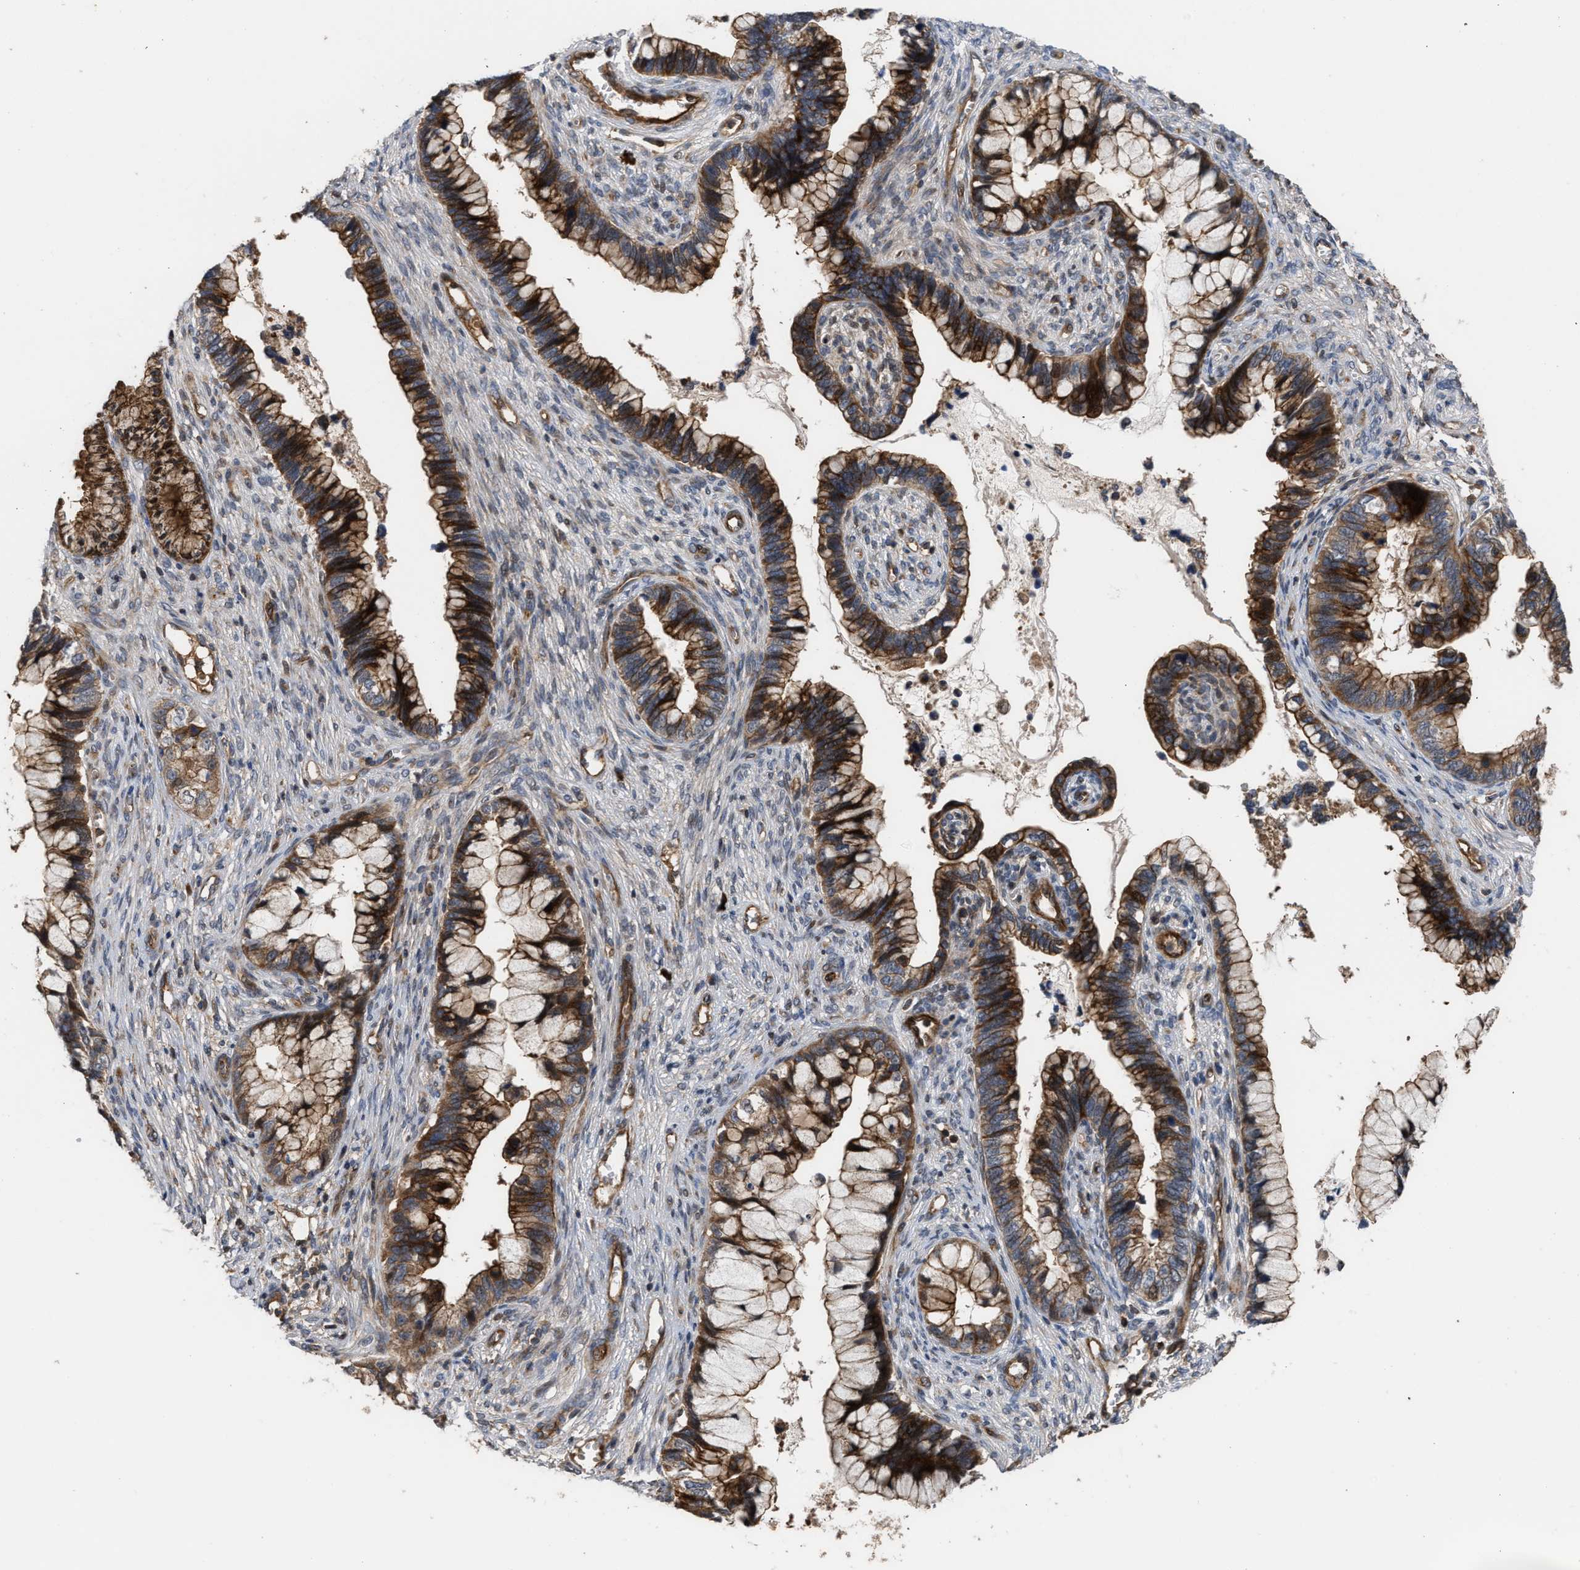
{"staining": {"intensity": "strong", "quantity": ">75%", "location": "cytoplasmic/membranous"}, "tissue": "cervical cancer", "cell_type": "Tumor cells", "image_type": "cancer", "snomed": [{"axis": "morphology", "description": "Adenocarcinoma, NOS"}, {"axis": "topography", "description": "Cervix"}], "caption": "Protein staining shows strong cytoplasmic/membranous expression in approximately >75% of tumor cells in cervical cancer.", "gene": "STAU1", "patient": {"sex": "female", "age": 44}}